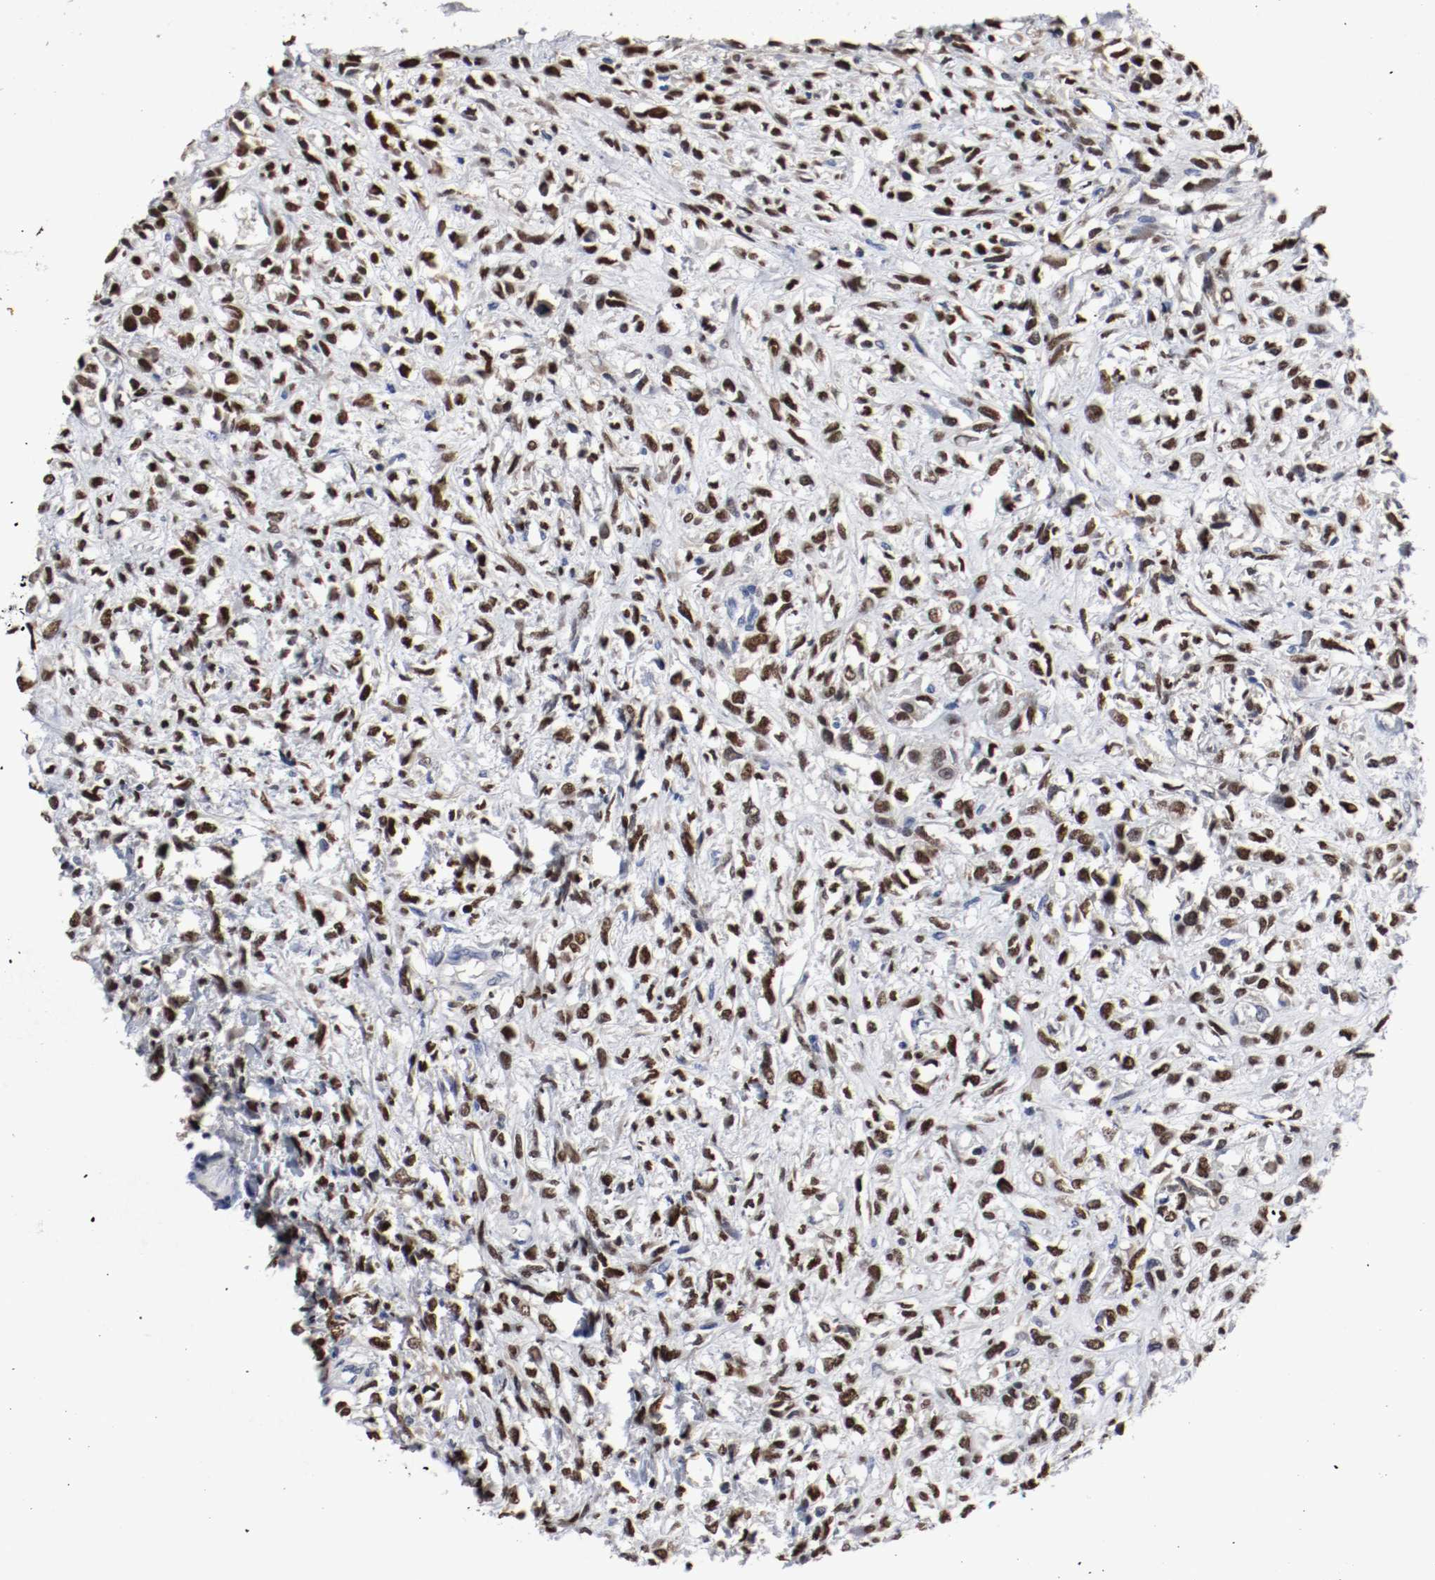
{"staining": {"intensity": "strong", "quantity": ">75%", "location": "nuclear"}, "tissue": "head and neck cancer", "cell_type": "Tumor cells", "image_type": "cancer", "snomed": [{"axis": "morphology", "description": "Necrosis, NOS"}, {"axis": "morphology", "description": "Neoplasm, malignant, NOS"}, {"axis": "topography", "description": "Salivary gland"}, {"axis": "topography", "description": "Head-Neck"}], "caption": "Brown immunohistochemical staining in head and neck cancer shows strong nuclear expression in about >75% of tumor cells. The staining is performed using DAB (3,3'-diaminobenzidine) brown chromogen to label protein expression. The nuclei are counter-stained blue using hematoxylin.", "gene": "MCM6", "patient": {"sex": "male", "age": 43}}